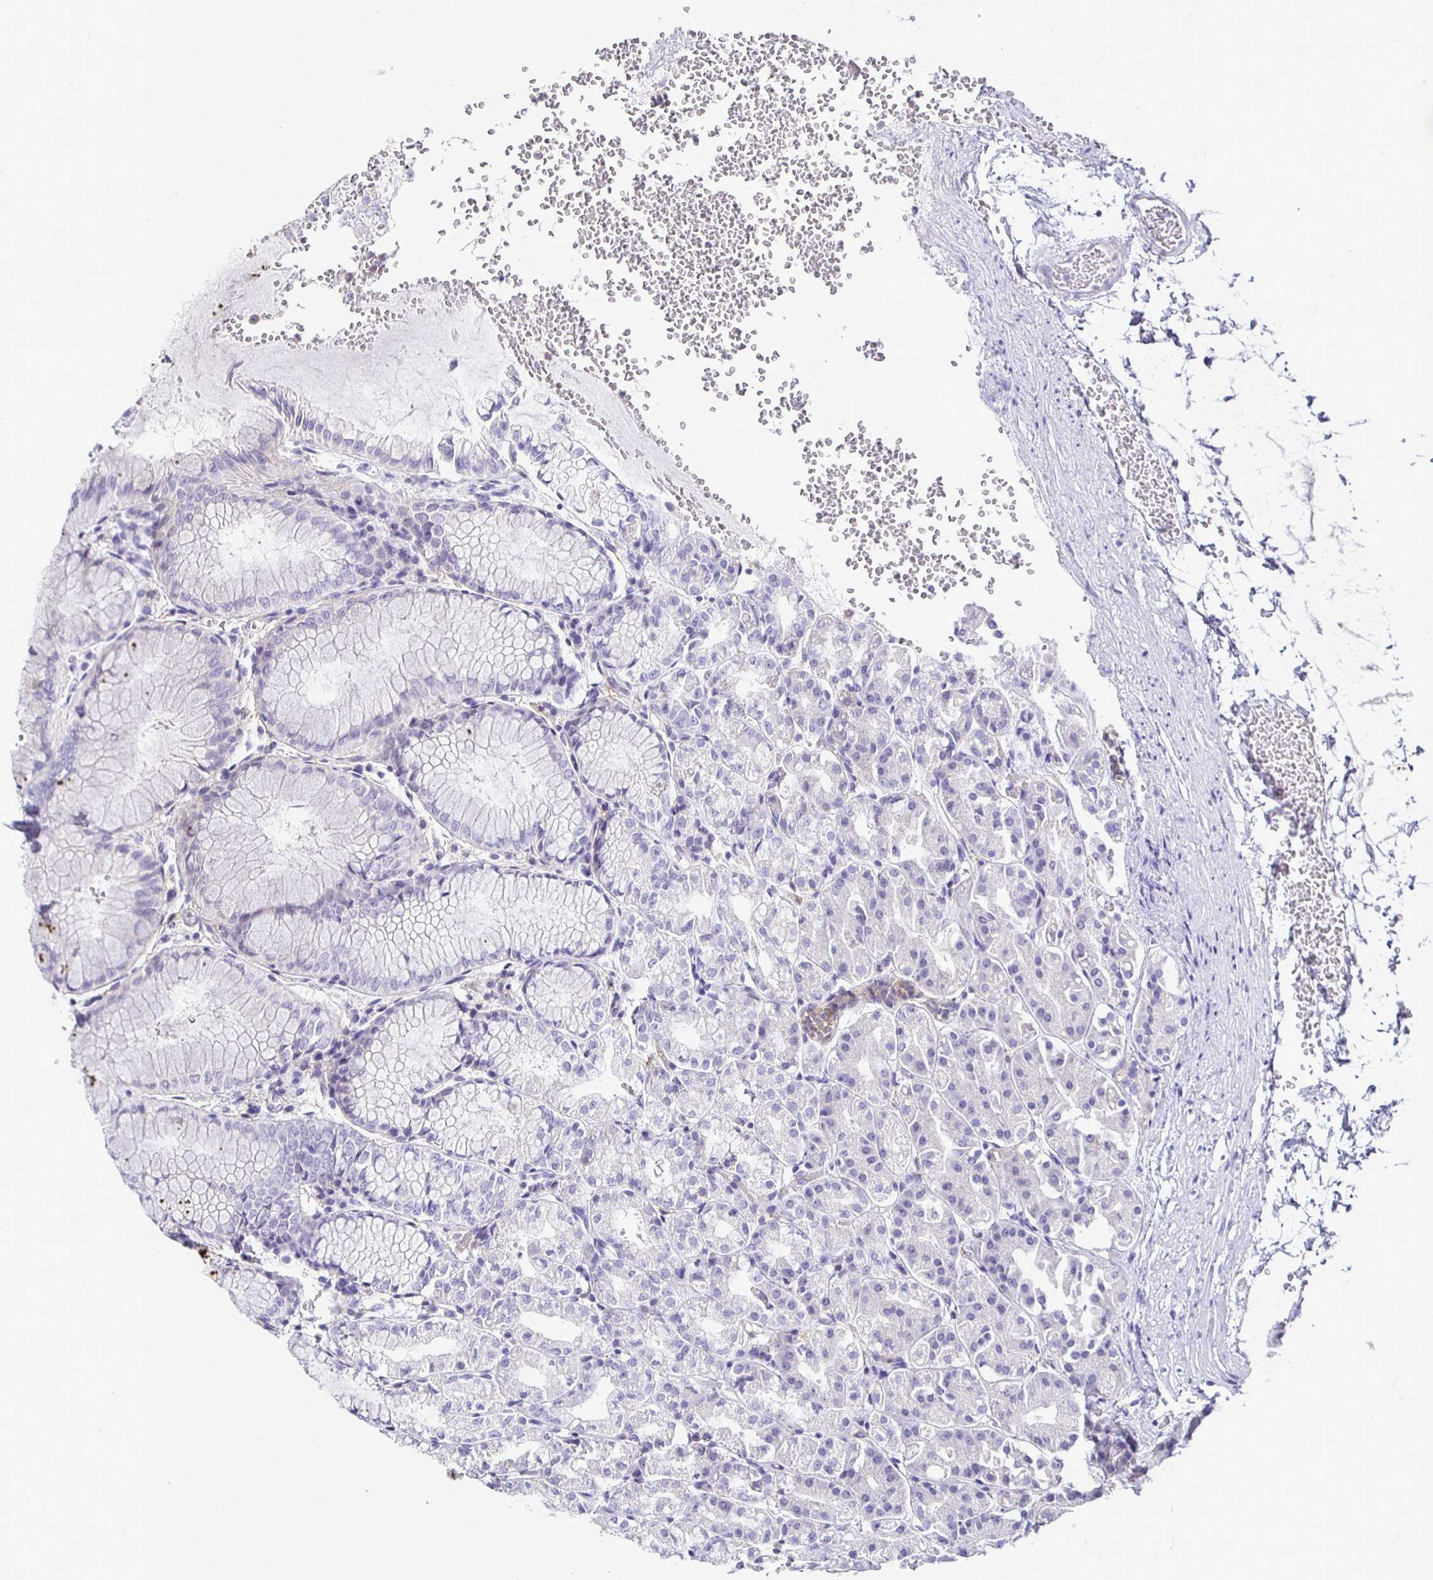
{"staining": {"intensity": "negative", "quantity": "none", "location": "none"}, "tissue": "stomach", "cell_type": "Glandular cells", "image_type": "normal", "snomed": [{"axis": "morphology", "description": "Normal tissue, NOS"}, {"axis": "topography", "description": "Stomach"}], "caption": "IHC of benign stomach exhibits no staining in glandular cells.", "gene": "SIRPA", "patient": {"sex": "female", "age": 57}}